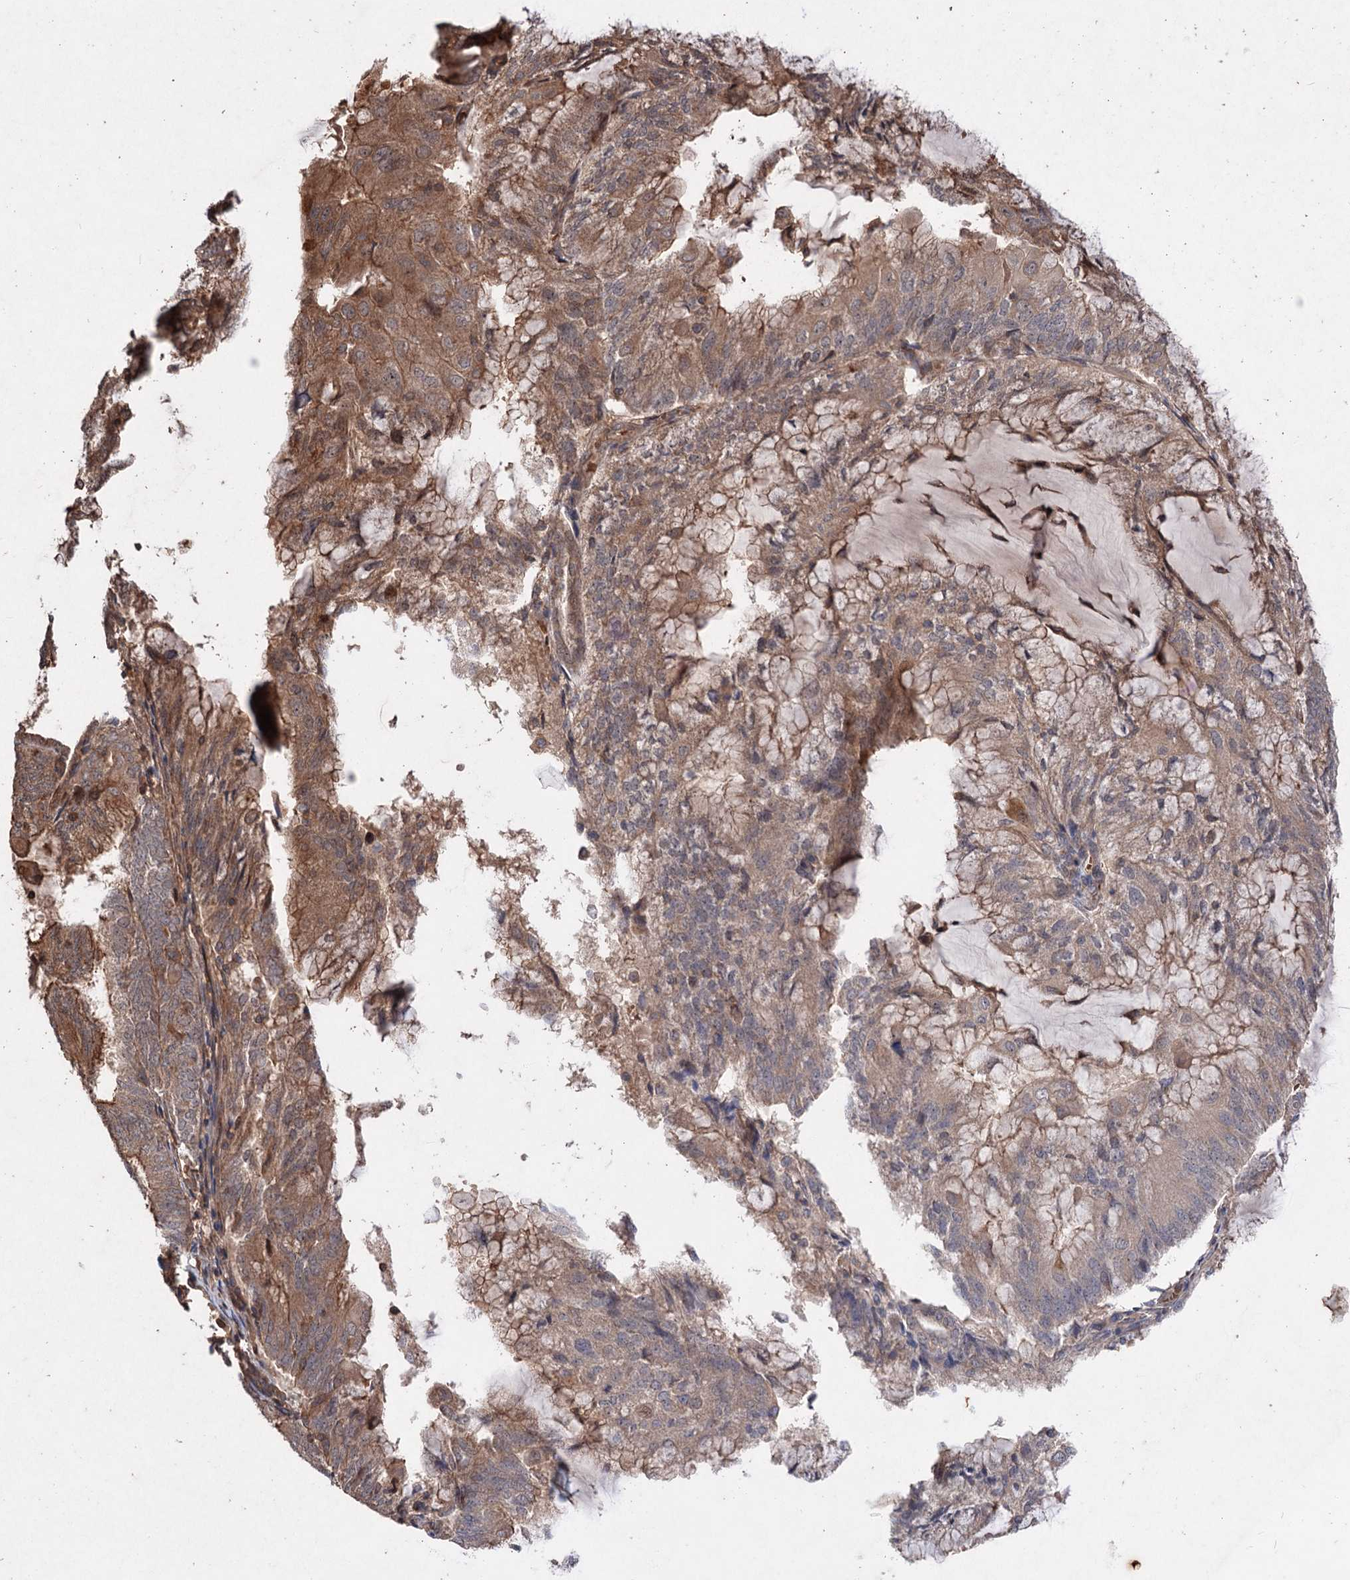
{"staining": {"intensity": "moderate", "quantity": "25%-75%", "location": "cytoplasmic/membranous"}, "tissue": "endometrial cancer", "cell_type": "Tumor cells", "image_type": "cancer", "snomed": [{"axis": "morphology", "description": "Adenocarcinoma, NOS"}, {"axis": "topography", "description": "Endometrium"}], "caption": "Immunohistochemistry of endometrial cancer shows medium levels of moderate cytoplasmic/membranous positivity in about 25%-75% of tumor cells.", "gene": "ADK", "patient": {"sex": "female", "age": 81}}